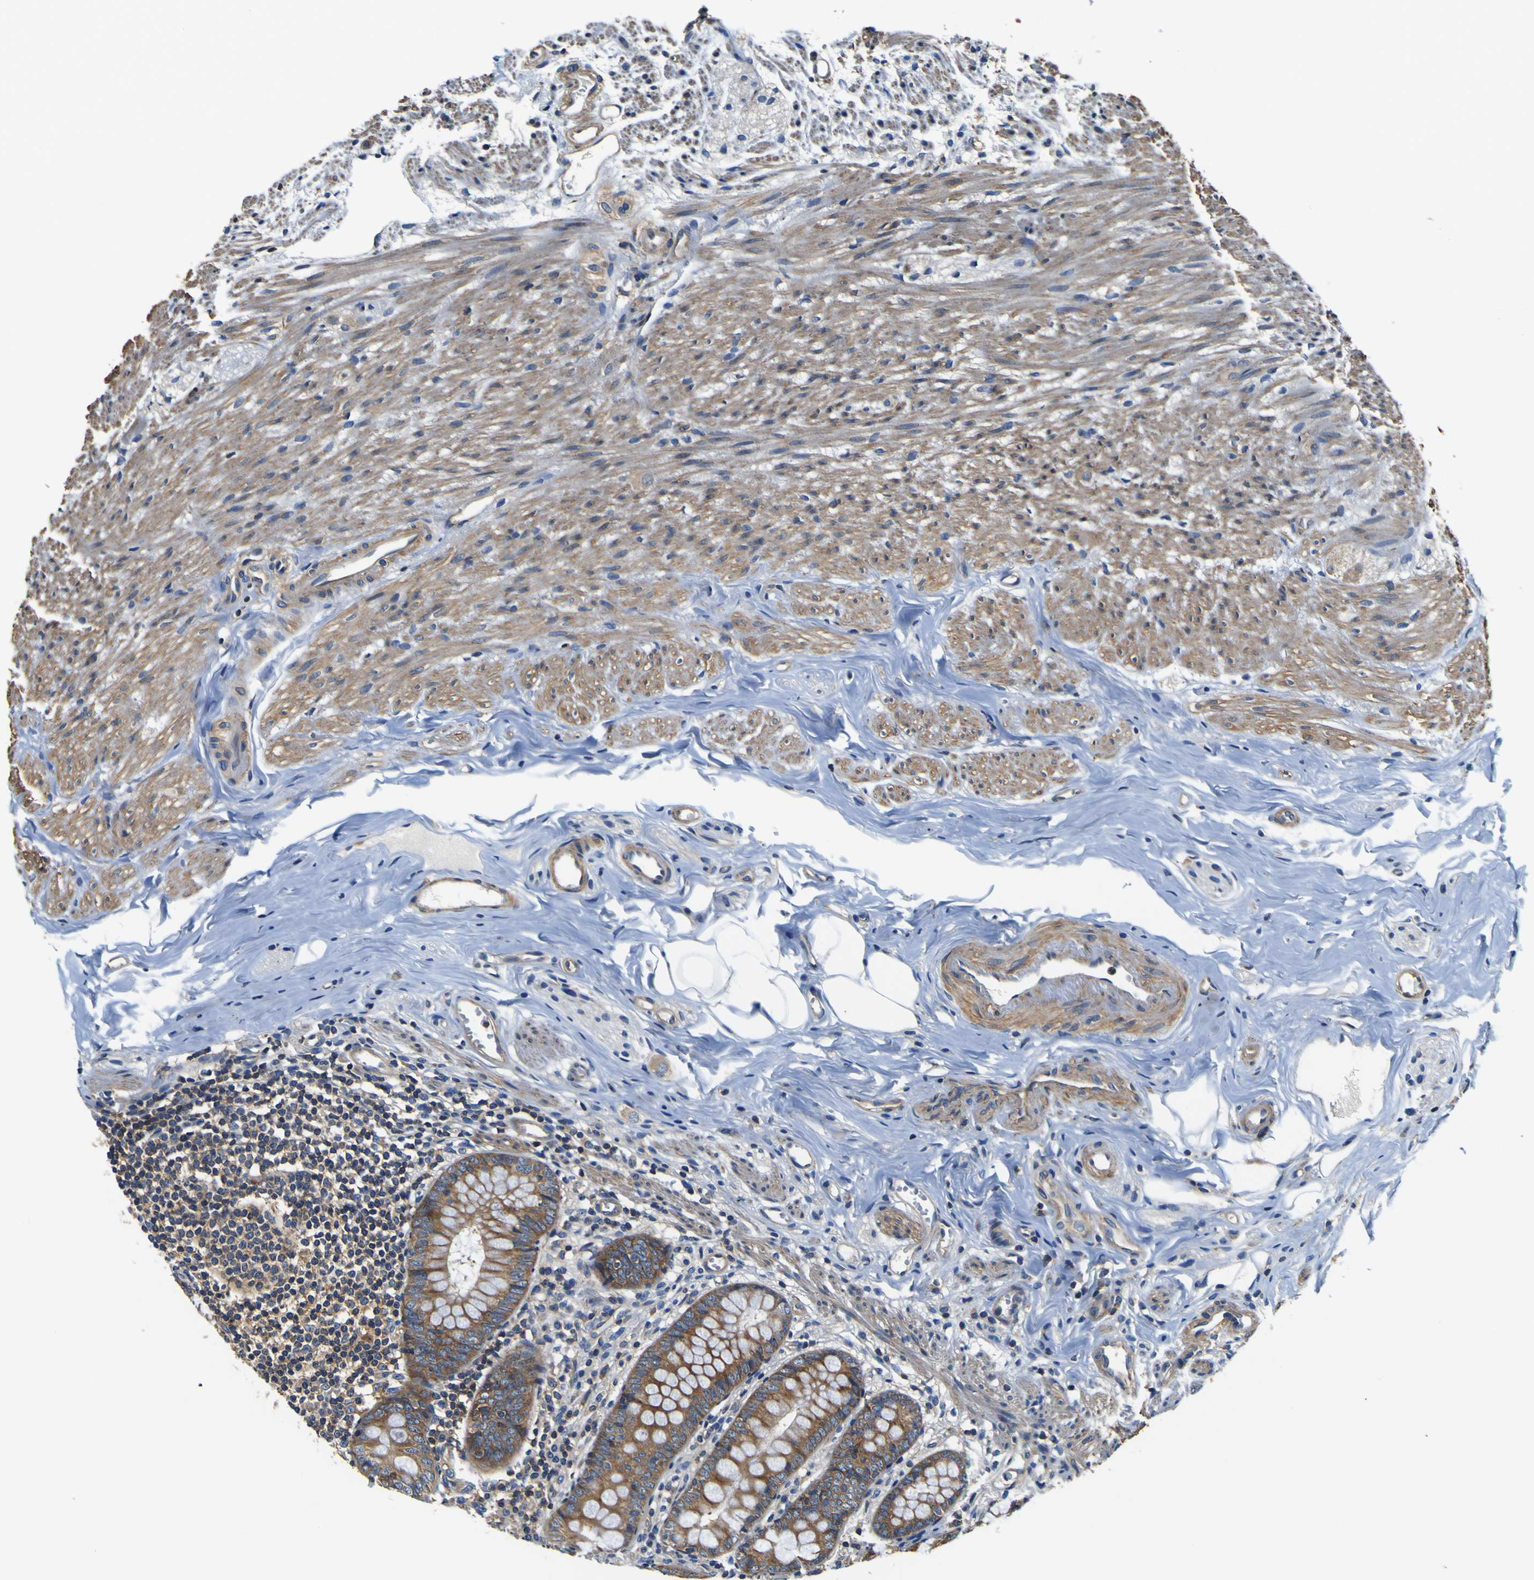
{"staining": {"intensity": "strong", "quantity": ">75%", "location": "cytoplasmic/membranous"}, "tissue": "appendix", "cell_type": "Glandular cells", "image_type": "normal", "snomed": [{"axis": "morphology", "description": "Normal tissue, NOS"}, {"axis": "topography", "description": "Appendix"}], "caption": "Glandular cells exhibit strong cytoplasmic/membranous positivity in about >75% of cells in unremarkable appendix. The staining is performed using DAB (3,3'-diaminobenzidine) brown chromogen to label protein expression. The nuclei are counter-stained blue using hematoxylin.", "gene": "CNR2", "patient": {"sex": "female", "age": 77}}